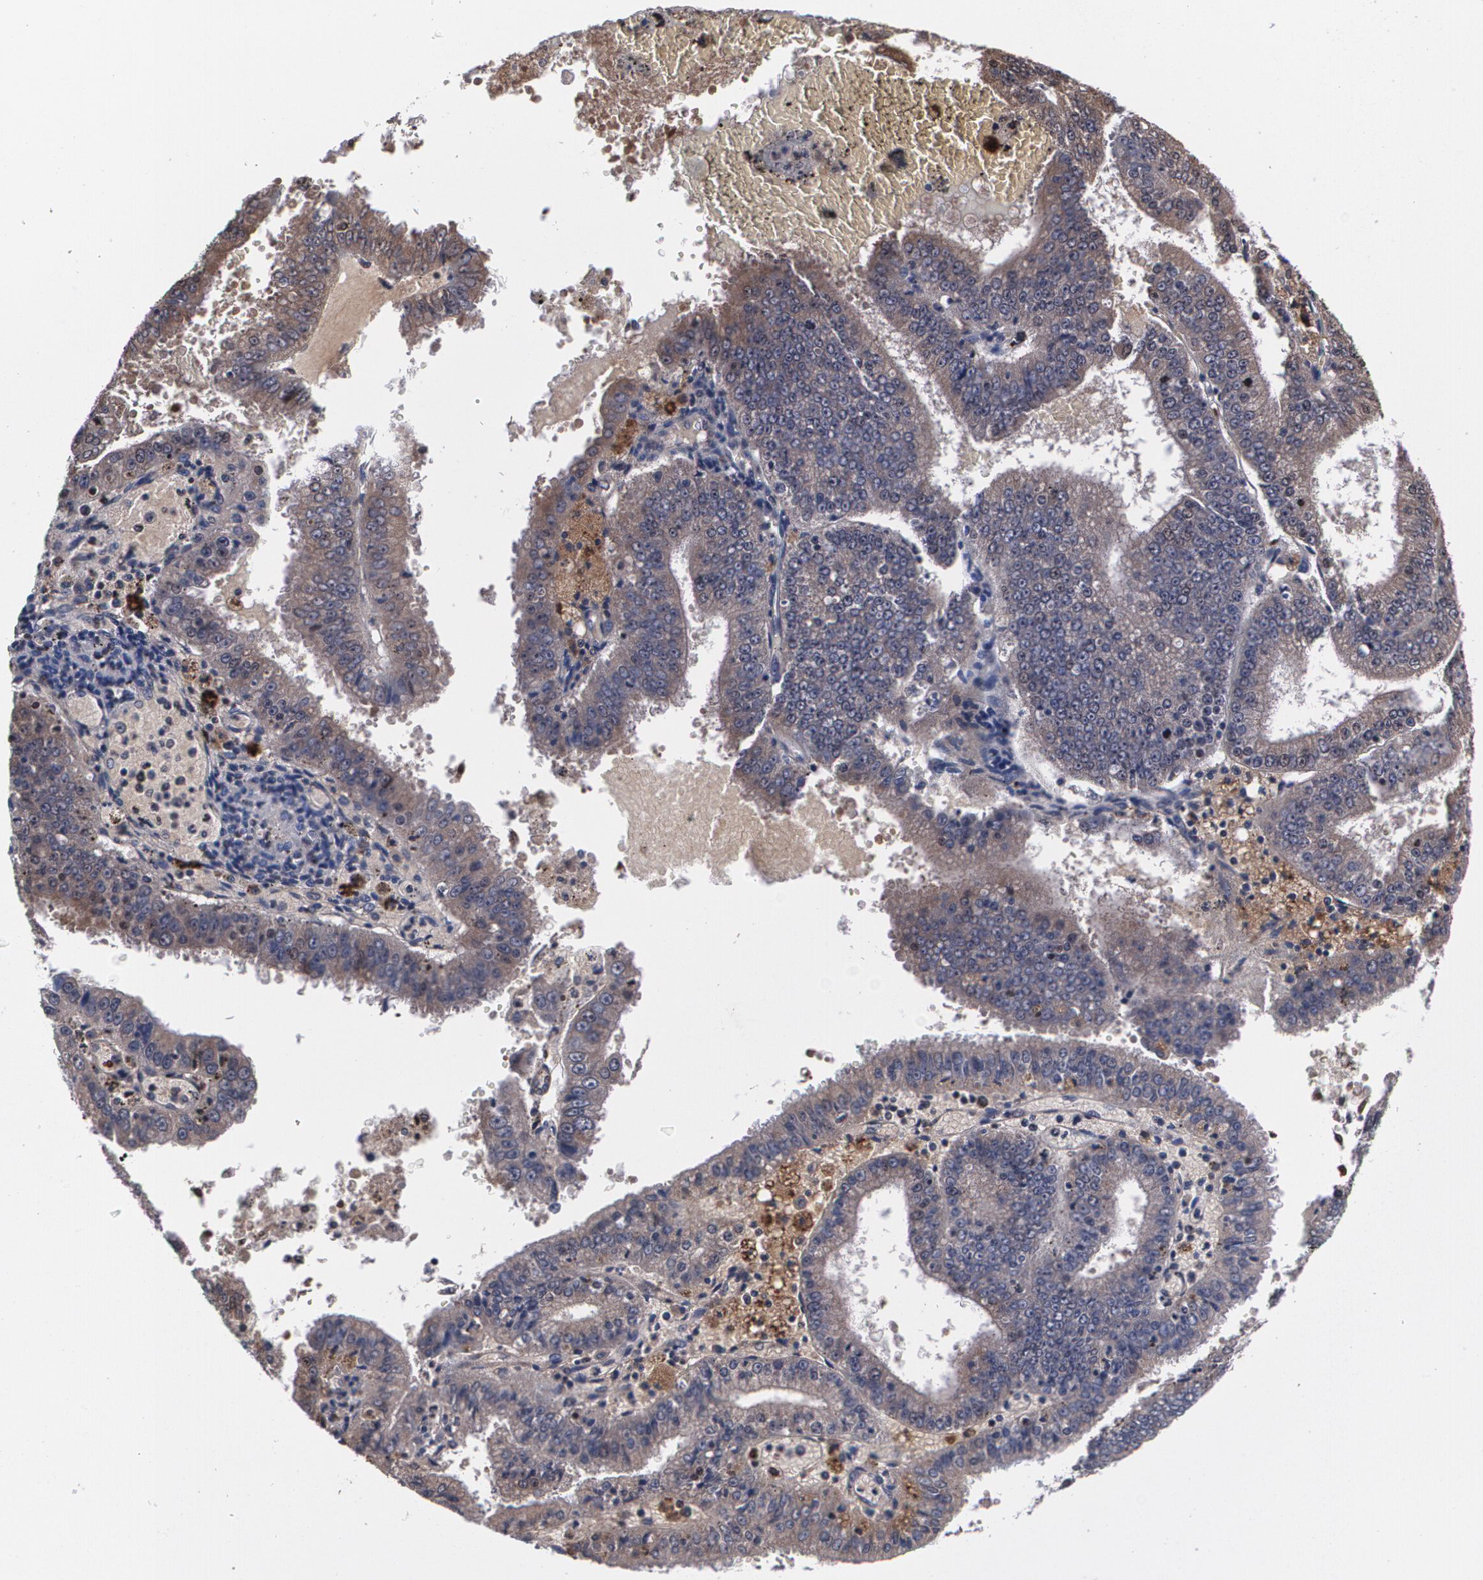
{"staining": {"intensity": "weak", "quantity": "25%-75%", "location": "cytoplasmic/membranous"}, "tissue": "endometrial cancer", "cell_type": "Tumor cells", "image_type": "cancer", "snomed": [{"axis": "morphology", "description": "Adenocarcinoma, NOS"}, {"axis": "topography", "description": "Endometrium"}], "caption": "Protein staining by immunohistochemistry (IHC) shows weak cytoplasmic/membranous expression in about 25%-75% of tumor cells in endometrial adenocarcinoma. (DAB = brown stain, brightfield microscopy at high magnification).", "gene": "MVP", "patient": {"sex": "female", "age": 66}}